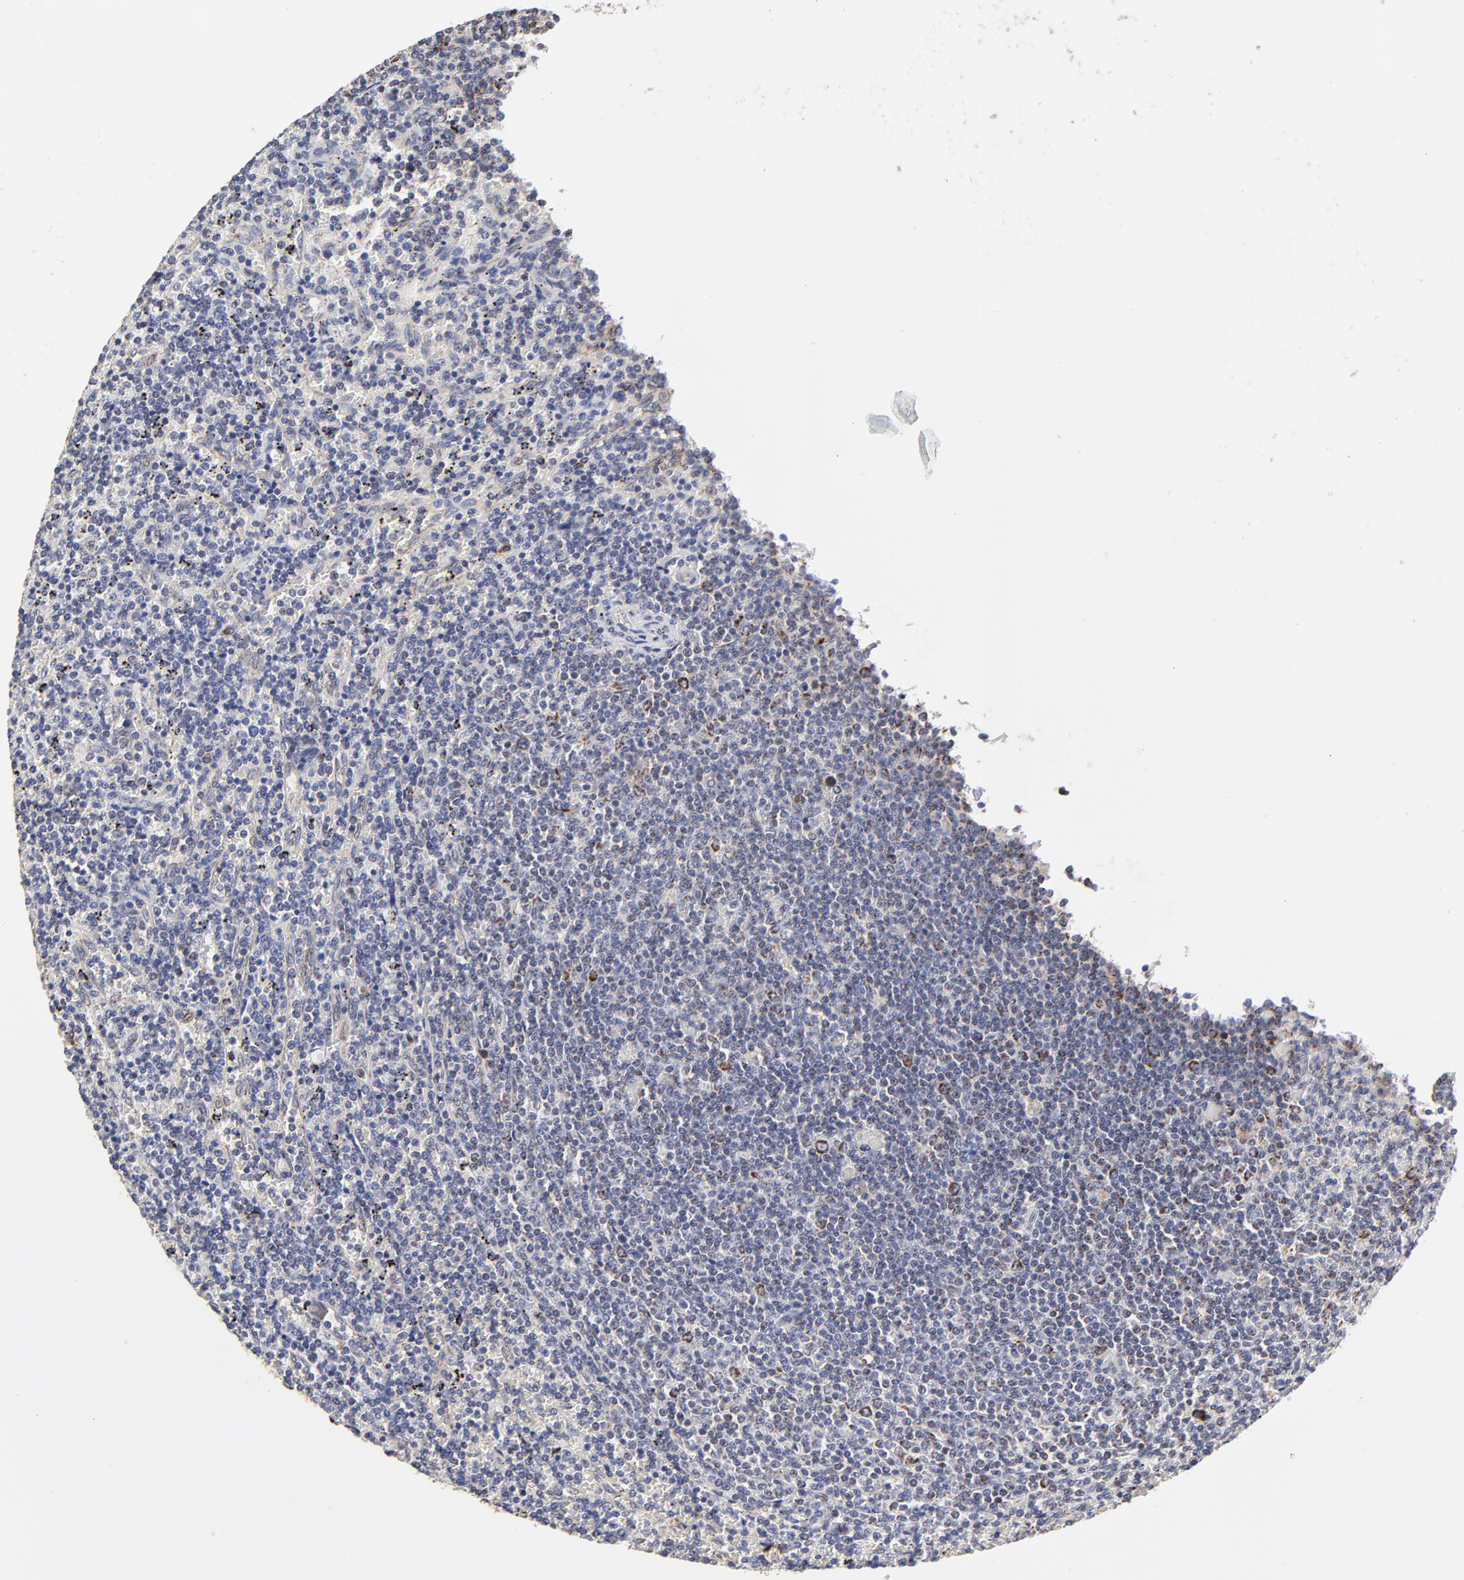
{"staining": {"intensity": "negative", "quantity": "none", "location": "none"}, "tissue": "lymphoma", "cell_type": "Tumor cells", "image_type": "cancer", "snomed": [{"axis": "morphology", "description": "Malignant lymphoma, non-Hodgkin's type, Low grade"}, {"axis": "topography", "description": "Spleen"}], "caption": "IHC photomicrograph of neoplastic tissue: low-grade malignant lymphoma, non-Hodgkin's type stained with DAB (3,3'-diaminobenzidine) exhibits no significant protein staining in tumor cells.", "gene": "ZNF550", "patient": {"sex": "female", "age": 50}}